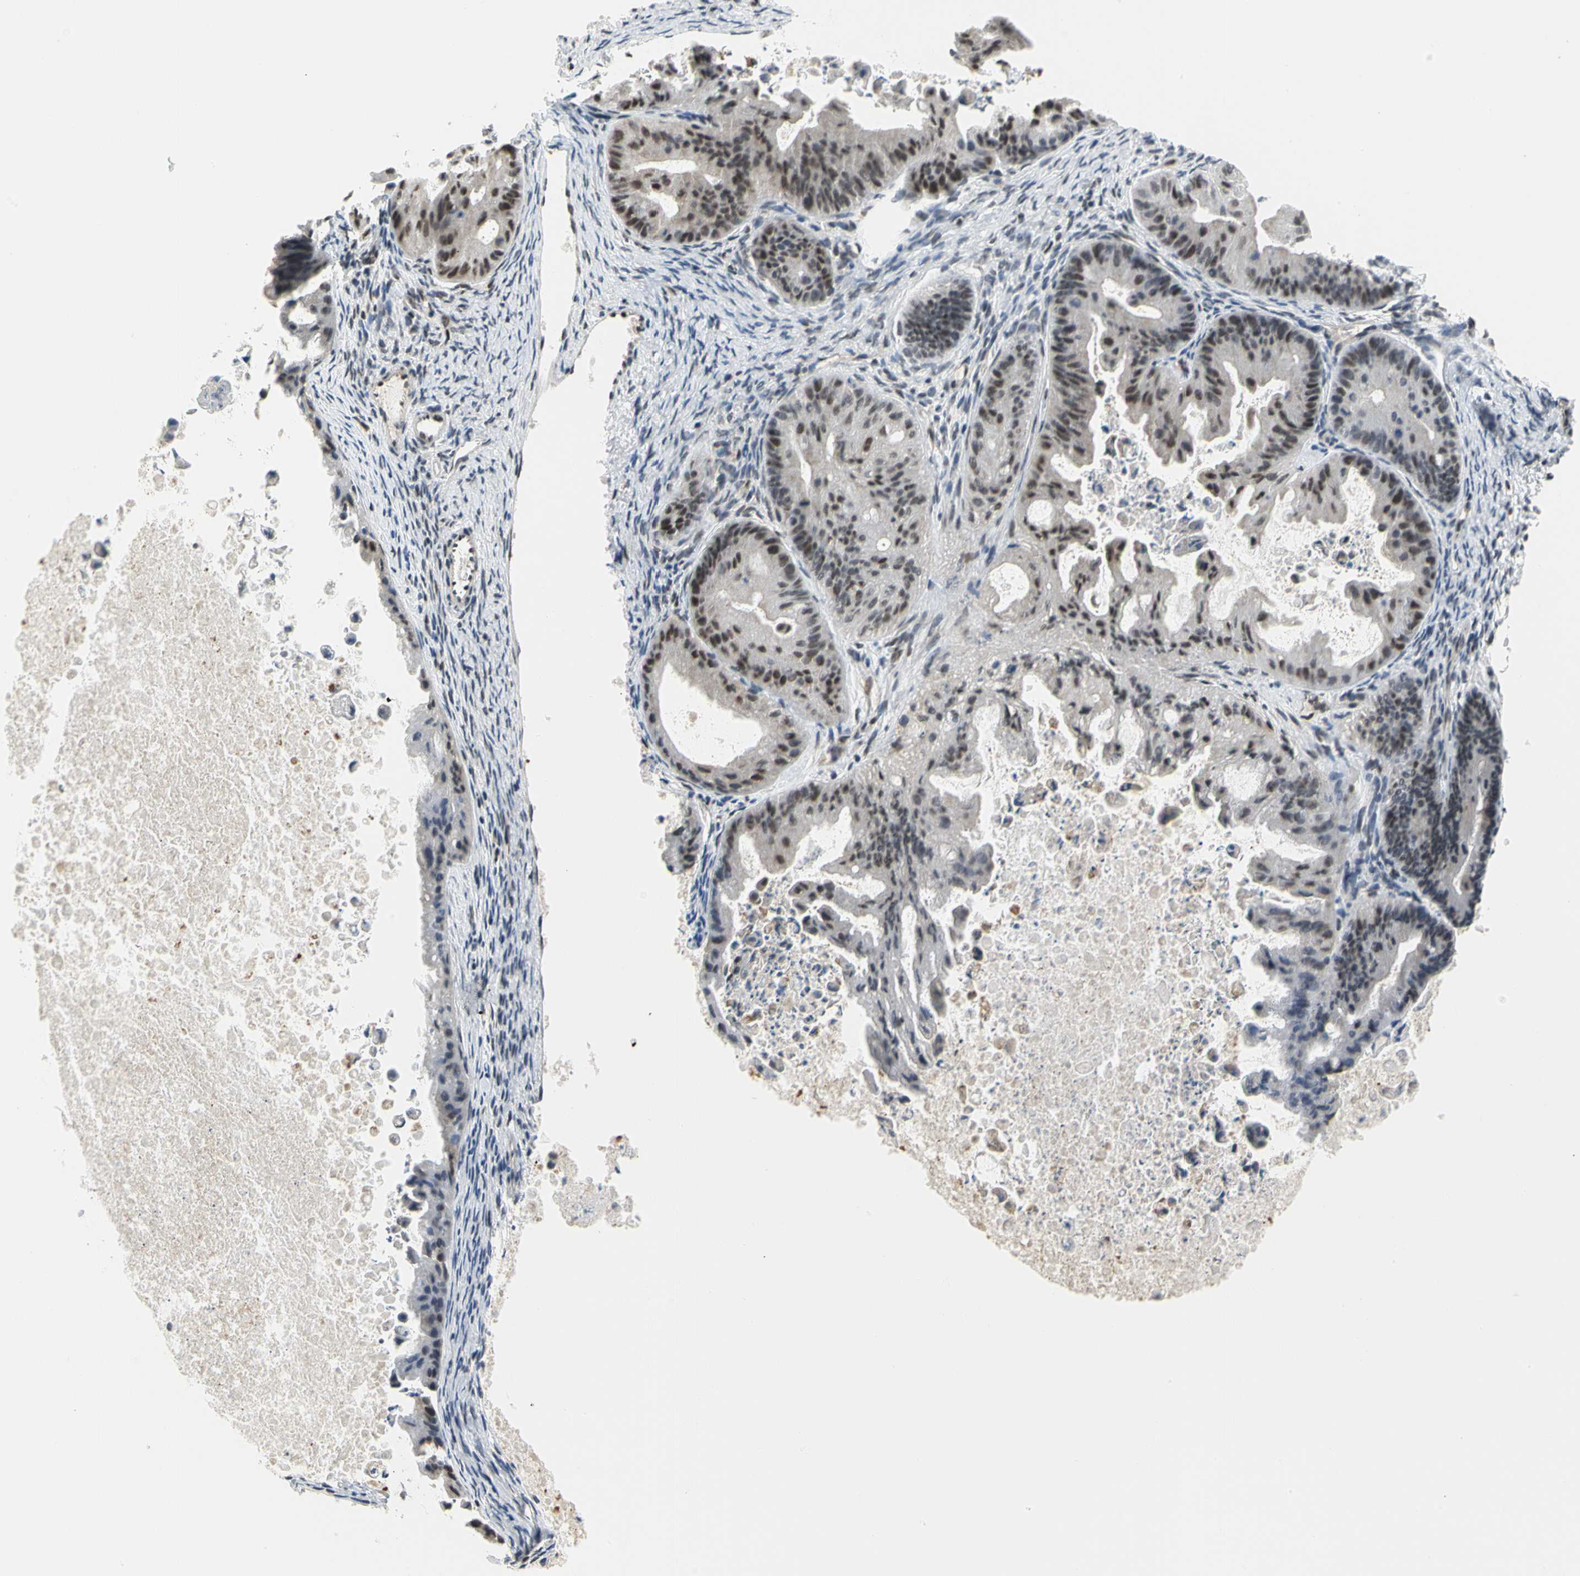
{"staining": {"intensity": "moderate", "quantity": ">75%", "location": "nuclear"}, "tissue": "ovarian cancer", "cell_type": "Tumor cells", "image_type": "cancer", "snomed": [{"axis": "morphology", "description": "Cystadenocarcinoma, mucinous, NOS"}, {"axis": "topography", "description": "Ovary"}], "caption": "Tumor cells exhibit medium levels of moderate nuclear expression in about >75% of cells in ovarian mucinous cystadenocarcinoma.", "gene": "IMPG2", "patient": {"sex": "female", "age": 37}}